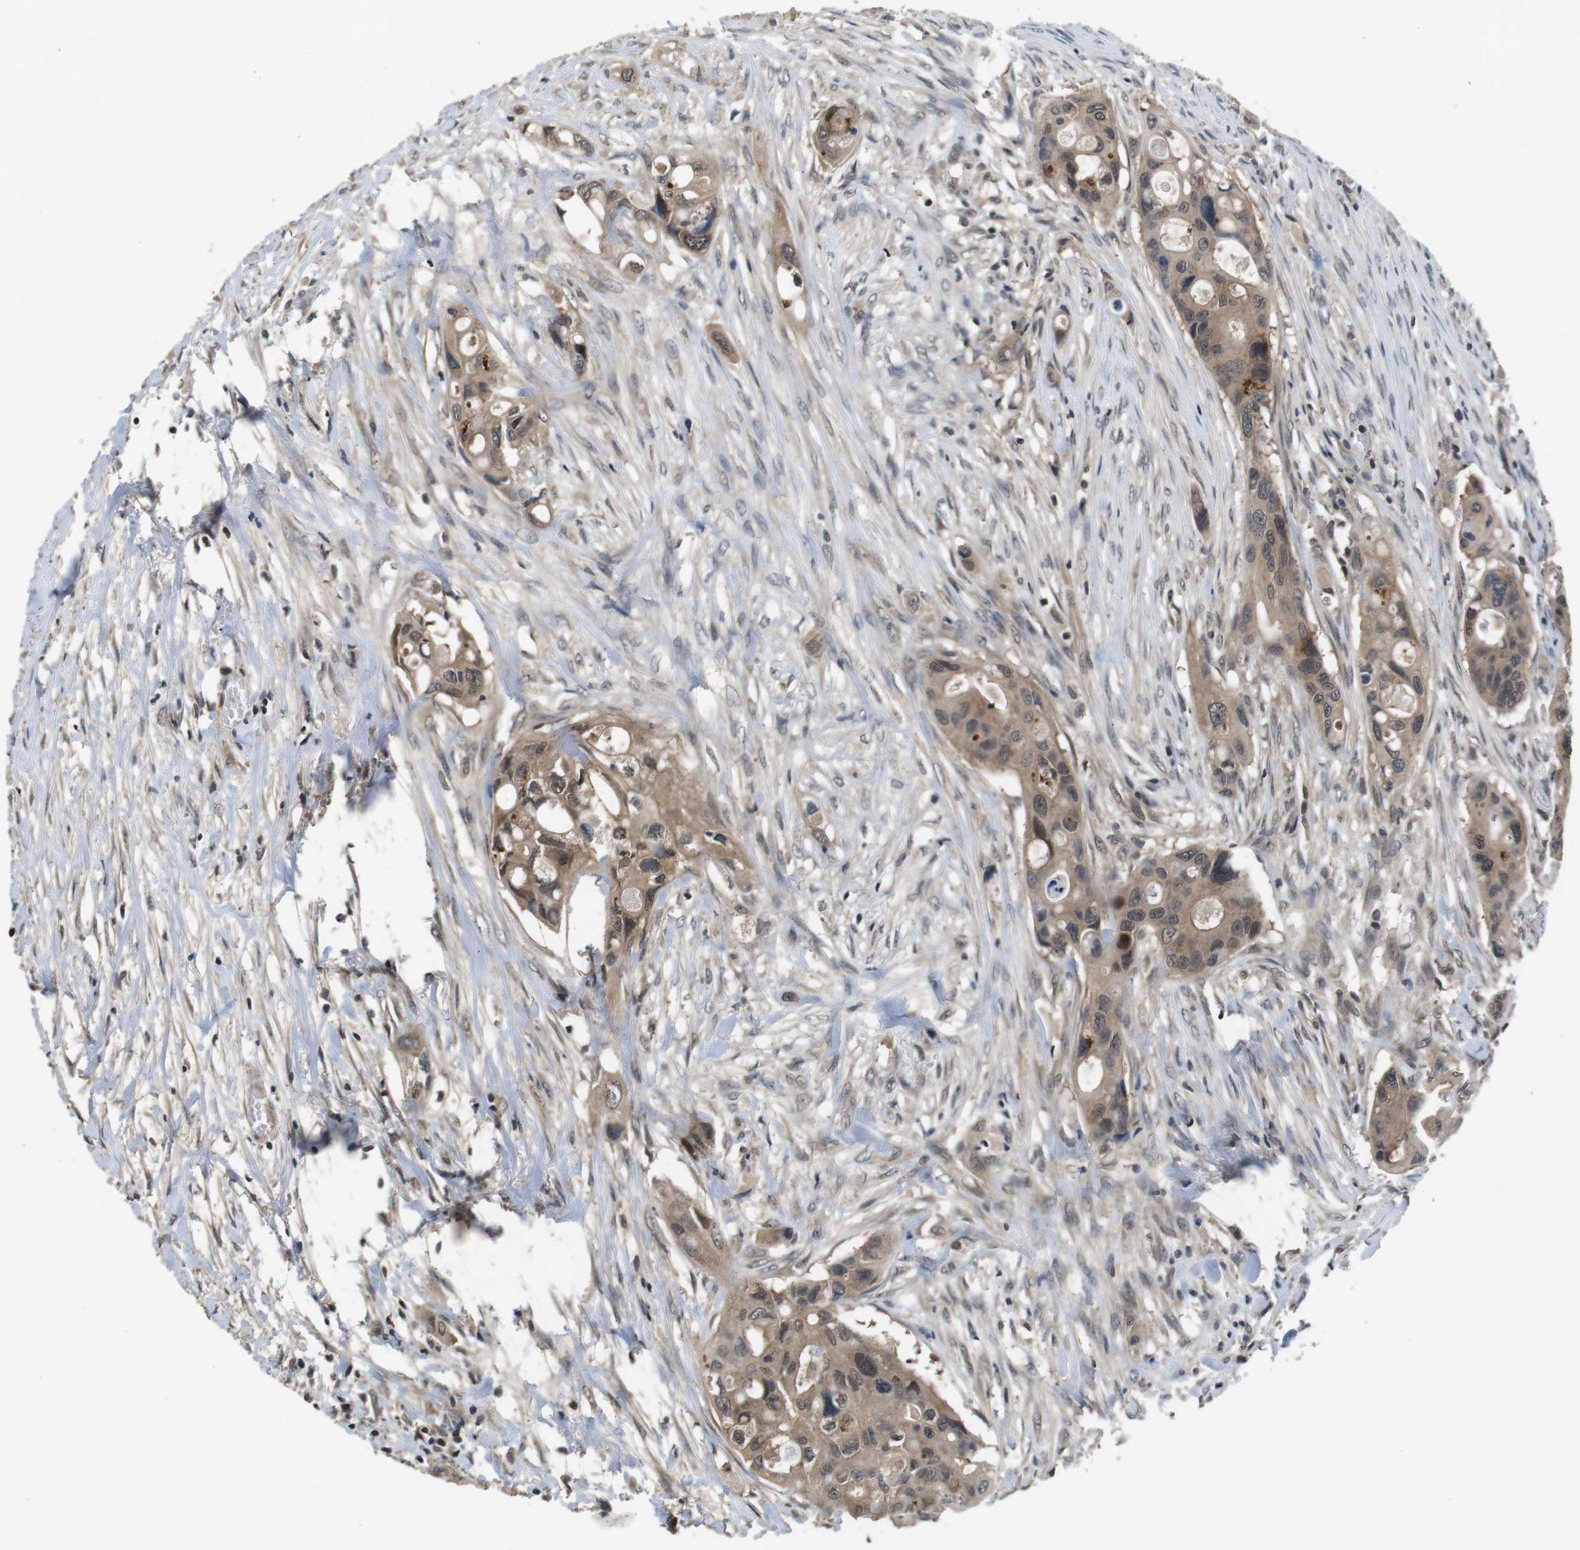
{"staining": {"intensity": "weak", "quantity": ">75%", "location": "cytoplasmic/membranous,nuclear"}, "tissue": "colorectal cancer", "cell_type": "Tumor cells", "image_type": "cancer", "snomed": [{"axis": "morphology", "description": "Adenocarcinoma, NOS"}, {"axis": "topography", "description": "Colon"}], "caption": "Colorectal adenocarcinoma stained with DAB (3,3'-diaminobenzidine) immunohistochemistry reveals low levels of weak cytoplasmic/membranous and nuclear positivity in approximately >75% of tumor cells. (Stains: DAB (3,3'-diaminobenzidine) in brown, nuclei in blue, Microscopy: brightfield microscopy at high magnification).", "gene": "FADD", "patient": {"sex": "female", "age": 57}}